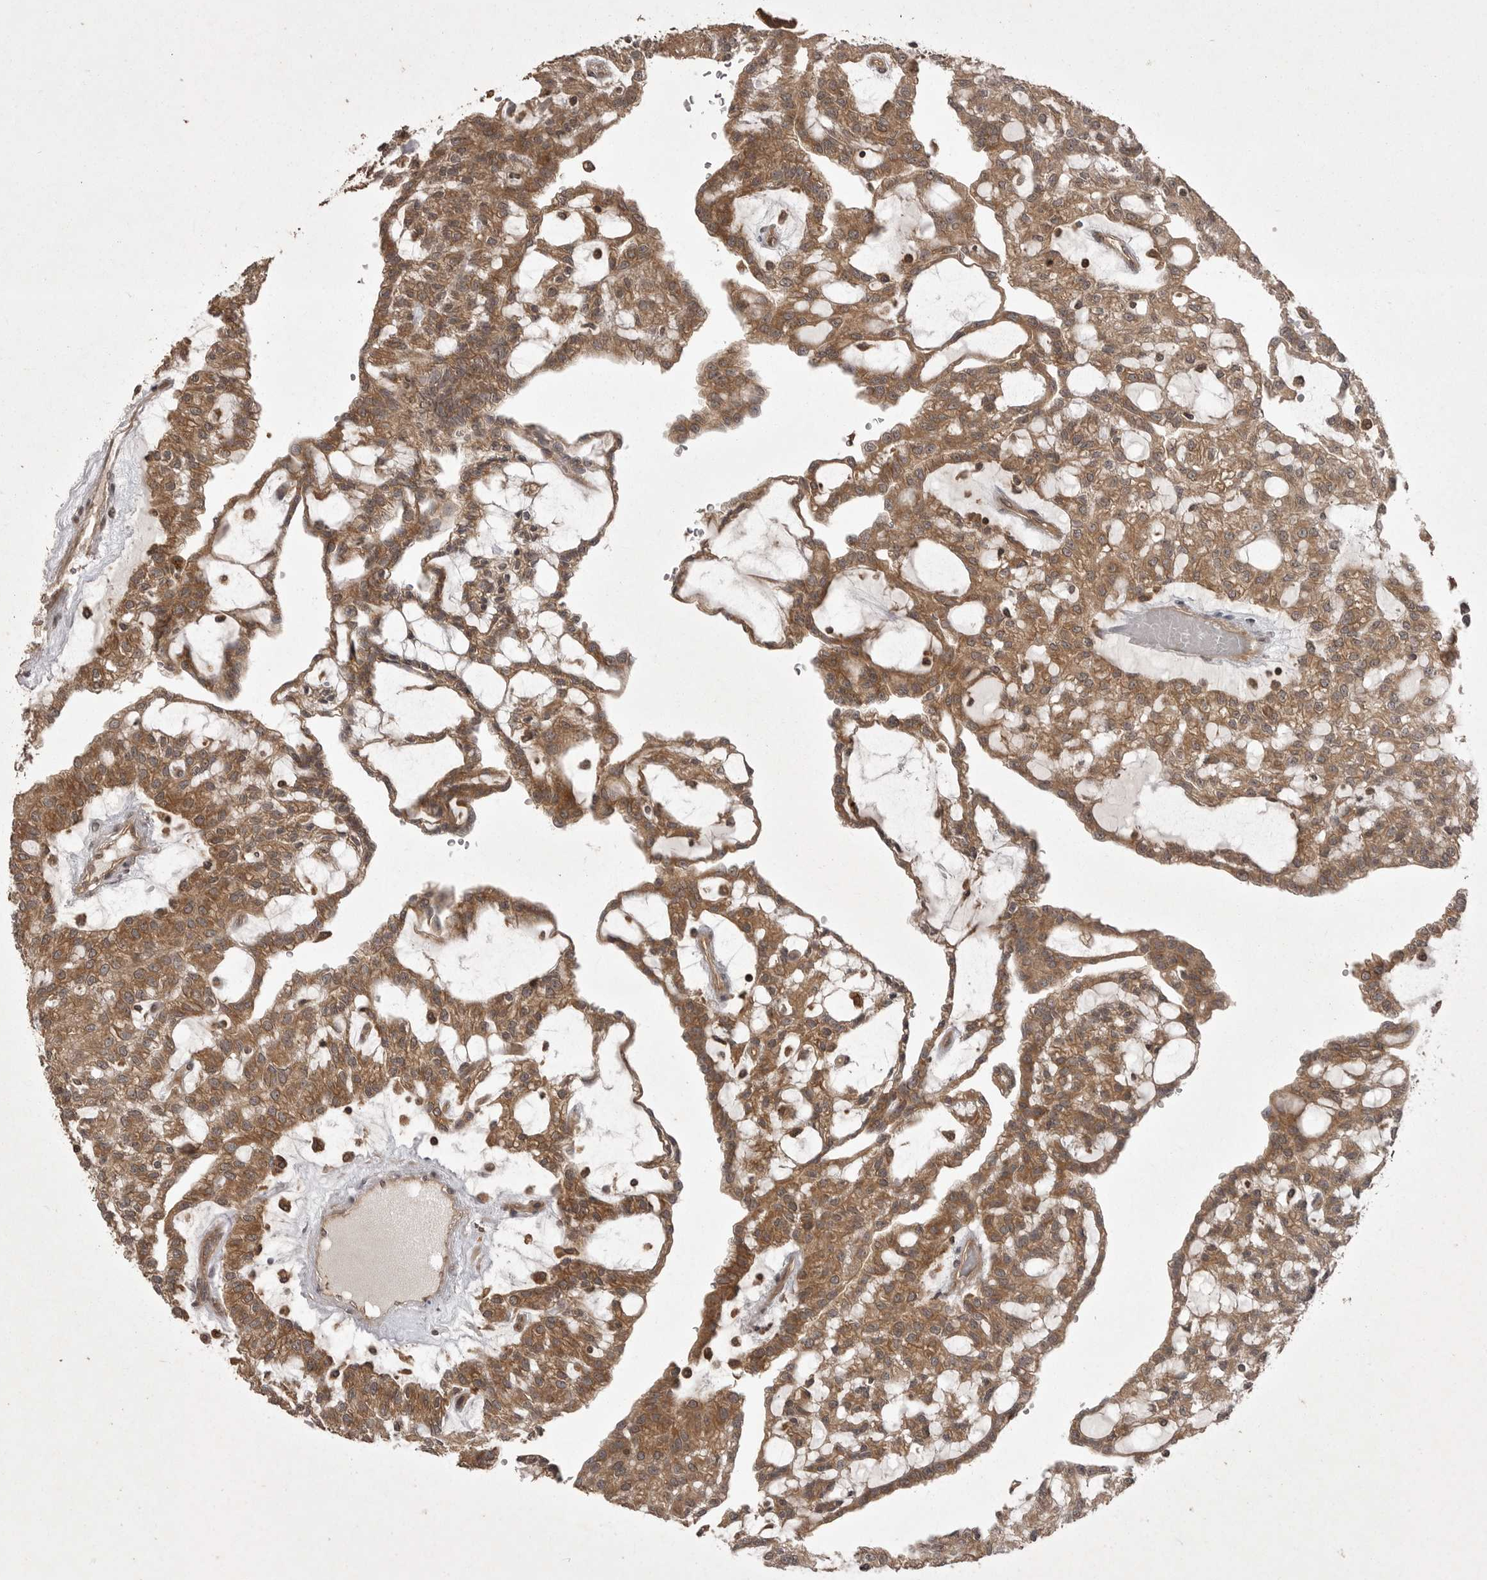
{"staining": {"intensity": "moderate", "quantity": ">75%", "location": "cytoplasmic/membranous"}, "tissue": "renal cancer", "cell_type": "Tumor cells", "image_type": "cancer", "snomed": [{"axis": "morphology", "description": "Adenocarcinoma, NOS"}, {"axis": "topography", "description": "Kidney"}], "caption": "Immunohistochemistry (IHC) (DAB (3,3'-diaminobenzidine)) staining of adenocarcinoma (renal) displays moderate cytoplasmic/membranous protein staining in about >75% of tumor cells.", "gene": "STK24", "patient": {"sex": "male", "age": 63}}